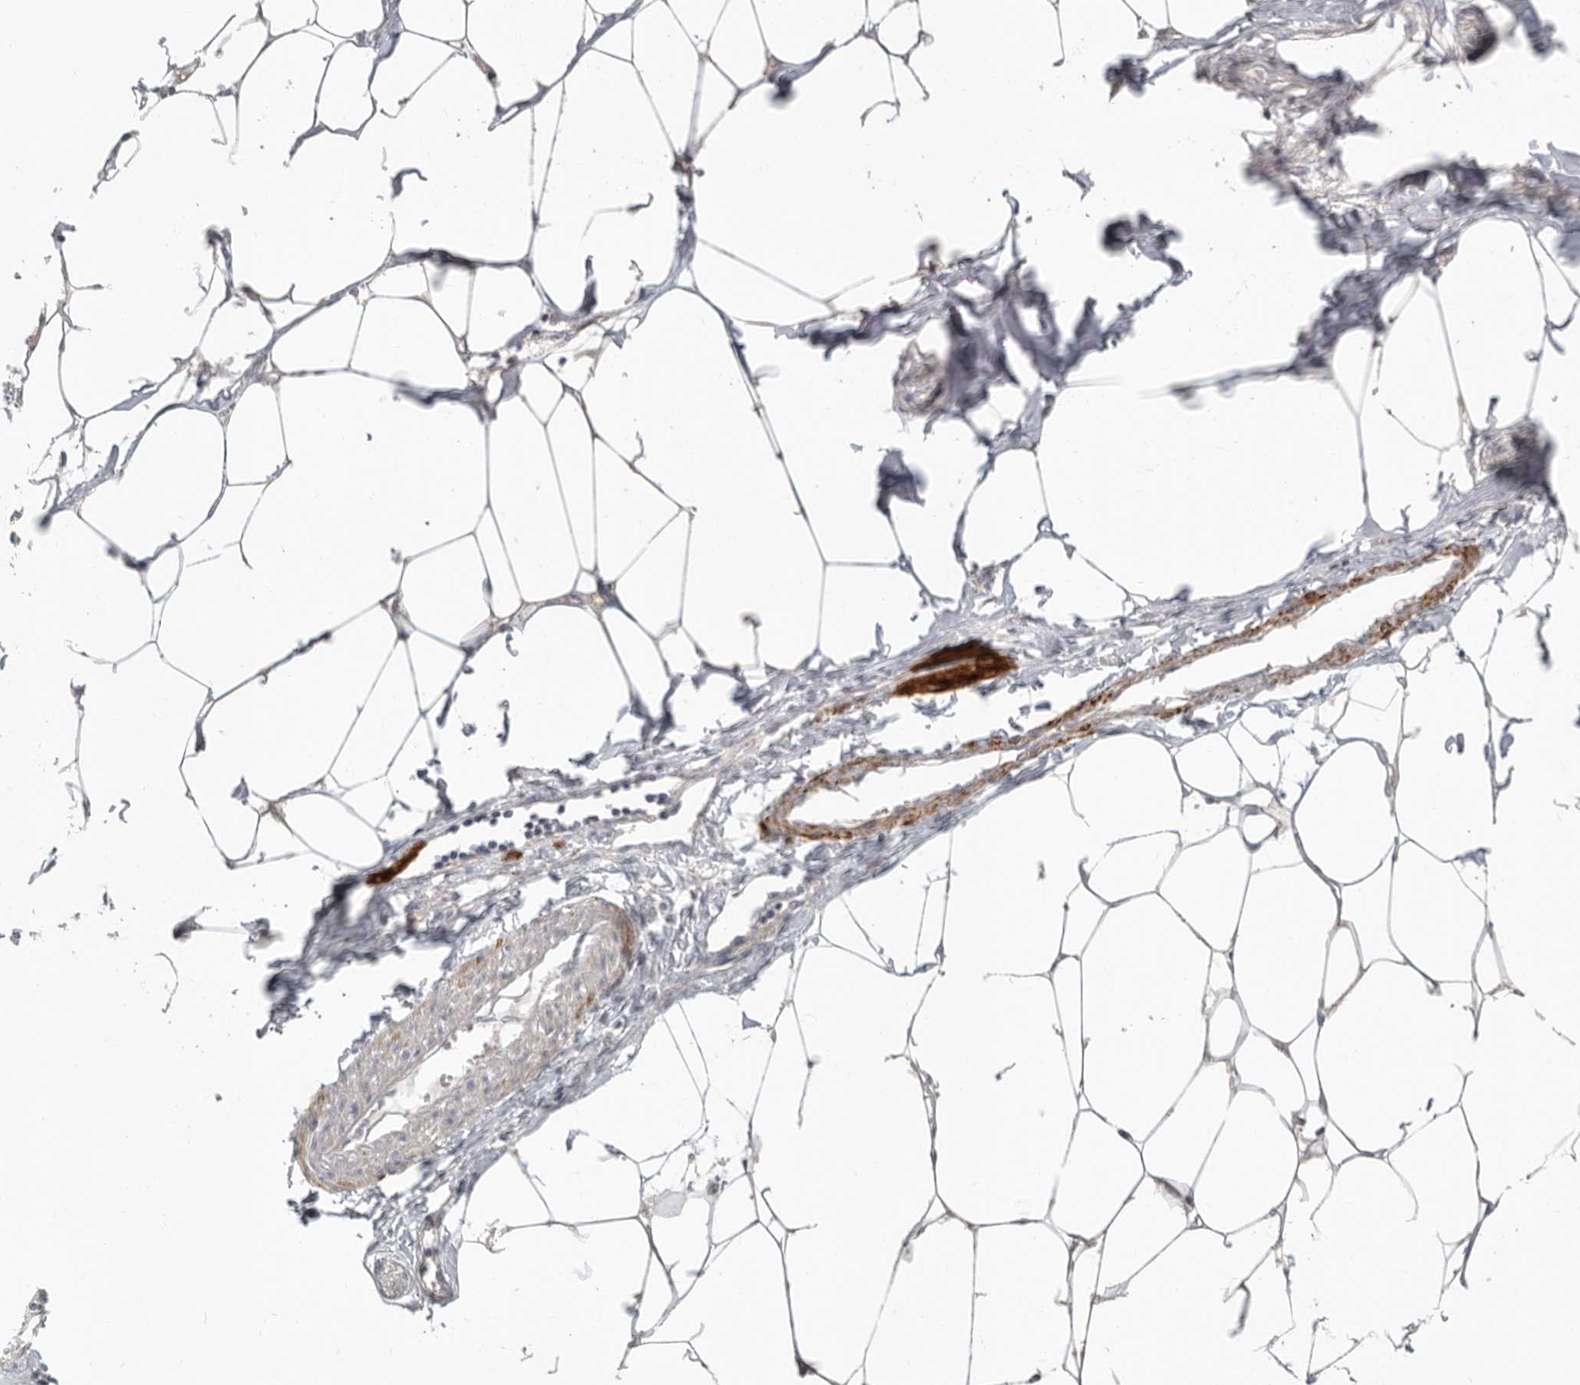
{"staining": {"intensity": "weak", "quantity": "<25%", "location": "cytoplasmic/membranous"}, "tissue": "adipose tissue", "cell_type": "Adipocytes", "image_type": "normal", "snomed": [{"axis": "morphology", "description": "Normal tissue, NOS"}, {"axis": "morphology", "description": "Adenocarcinoma, NOS"}, {"axis": "topography", "description": "Colon"}, {"axis": "topography", "description": "Peripheral nerve tissue"}], "caption": "The immunohistochemistry (IHC) micrograph has no significant staining in adipocytes of adipose tissue. (Immunohistochemistry (ihc), brightfield microscopy, high magnification).", "gene": "UNK", "patient": {"sex": "male", "age": 14}}